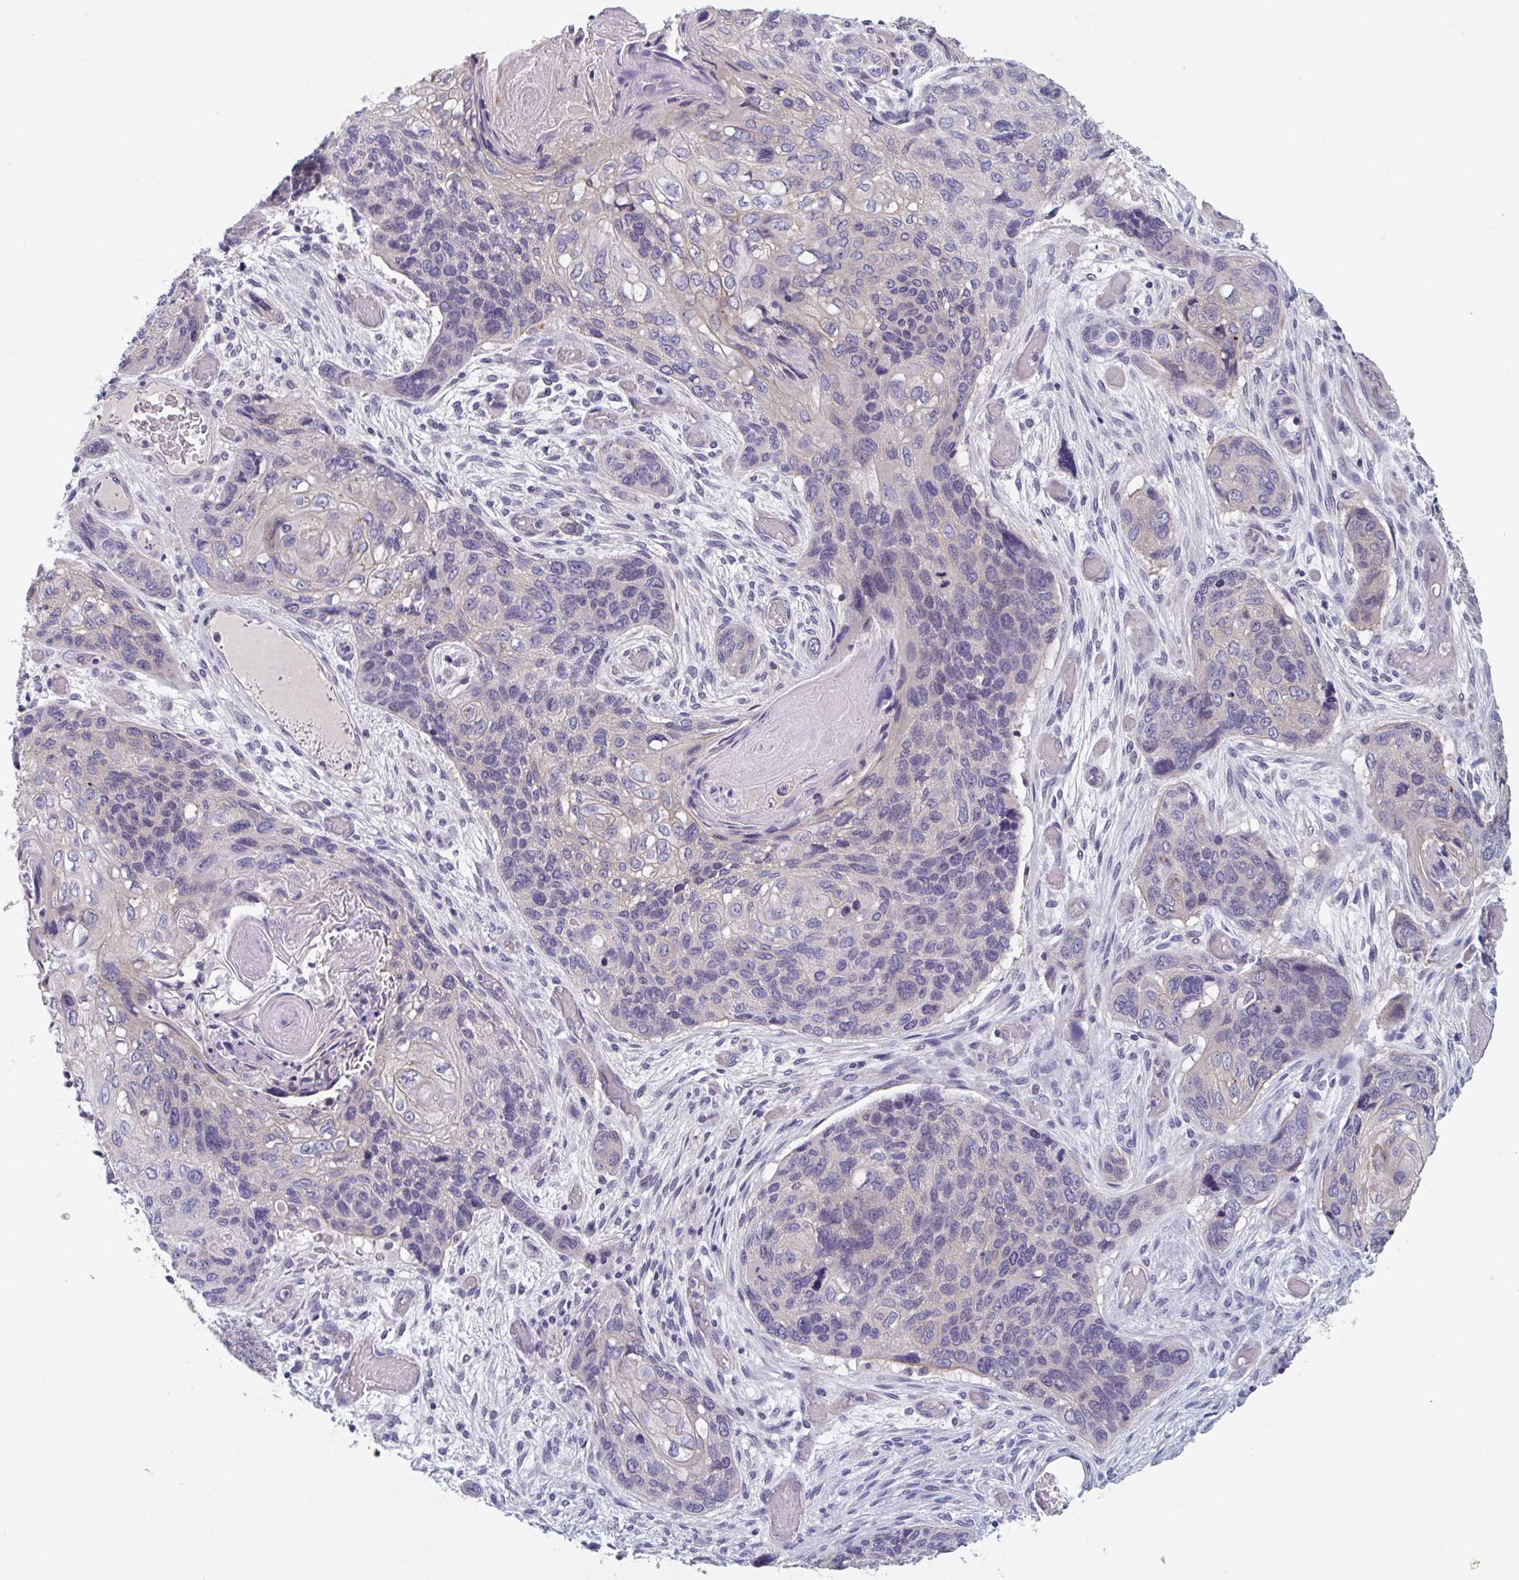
{"staining": {"intensity": "negative", "quantity": "none", "location": "none"}, "tissue": "lung cancer", "cell_type": "Tumor cells", "image_type": "cancer", "snomed": [{"axis": "morphology", "description": "Squamous cell carcinoma, NOS"}, {"axis": "morphology", "description": "Squamous cell carcinoma, metastatic, NOS"}, {"axis": "topography", "description": "Lymph node"}, {"axis": "topography", "description": "Lung"}], "caption": "Tumor cells are negative for protein expression in human squamous cell carcinoma (lung).", "gene": "UNKL", "patient": {"sex": "male", "age": 41}}